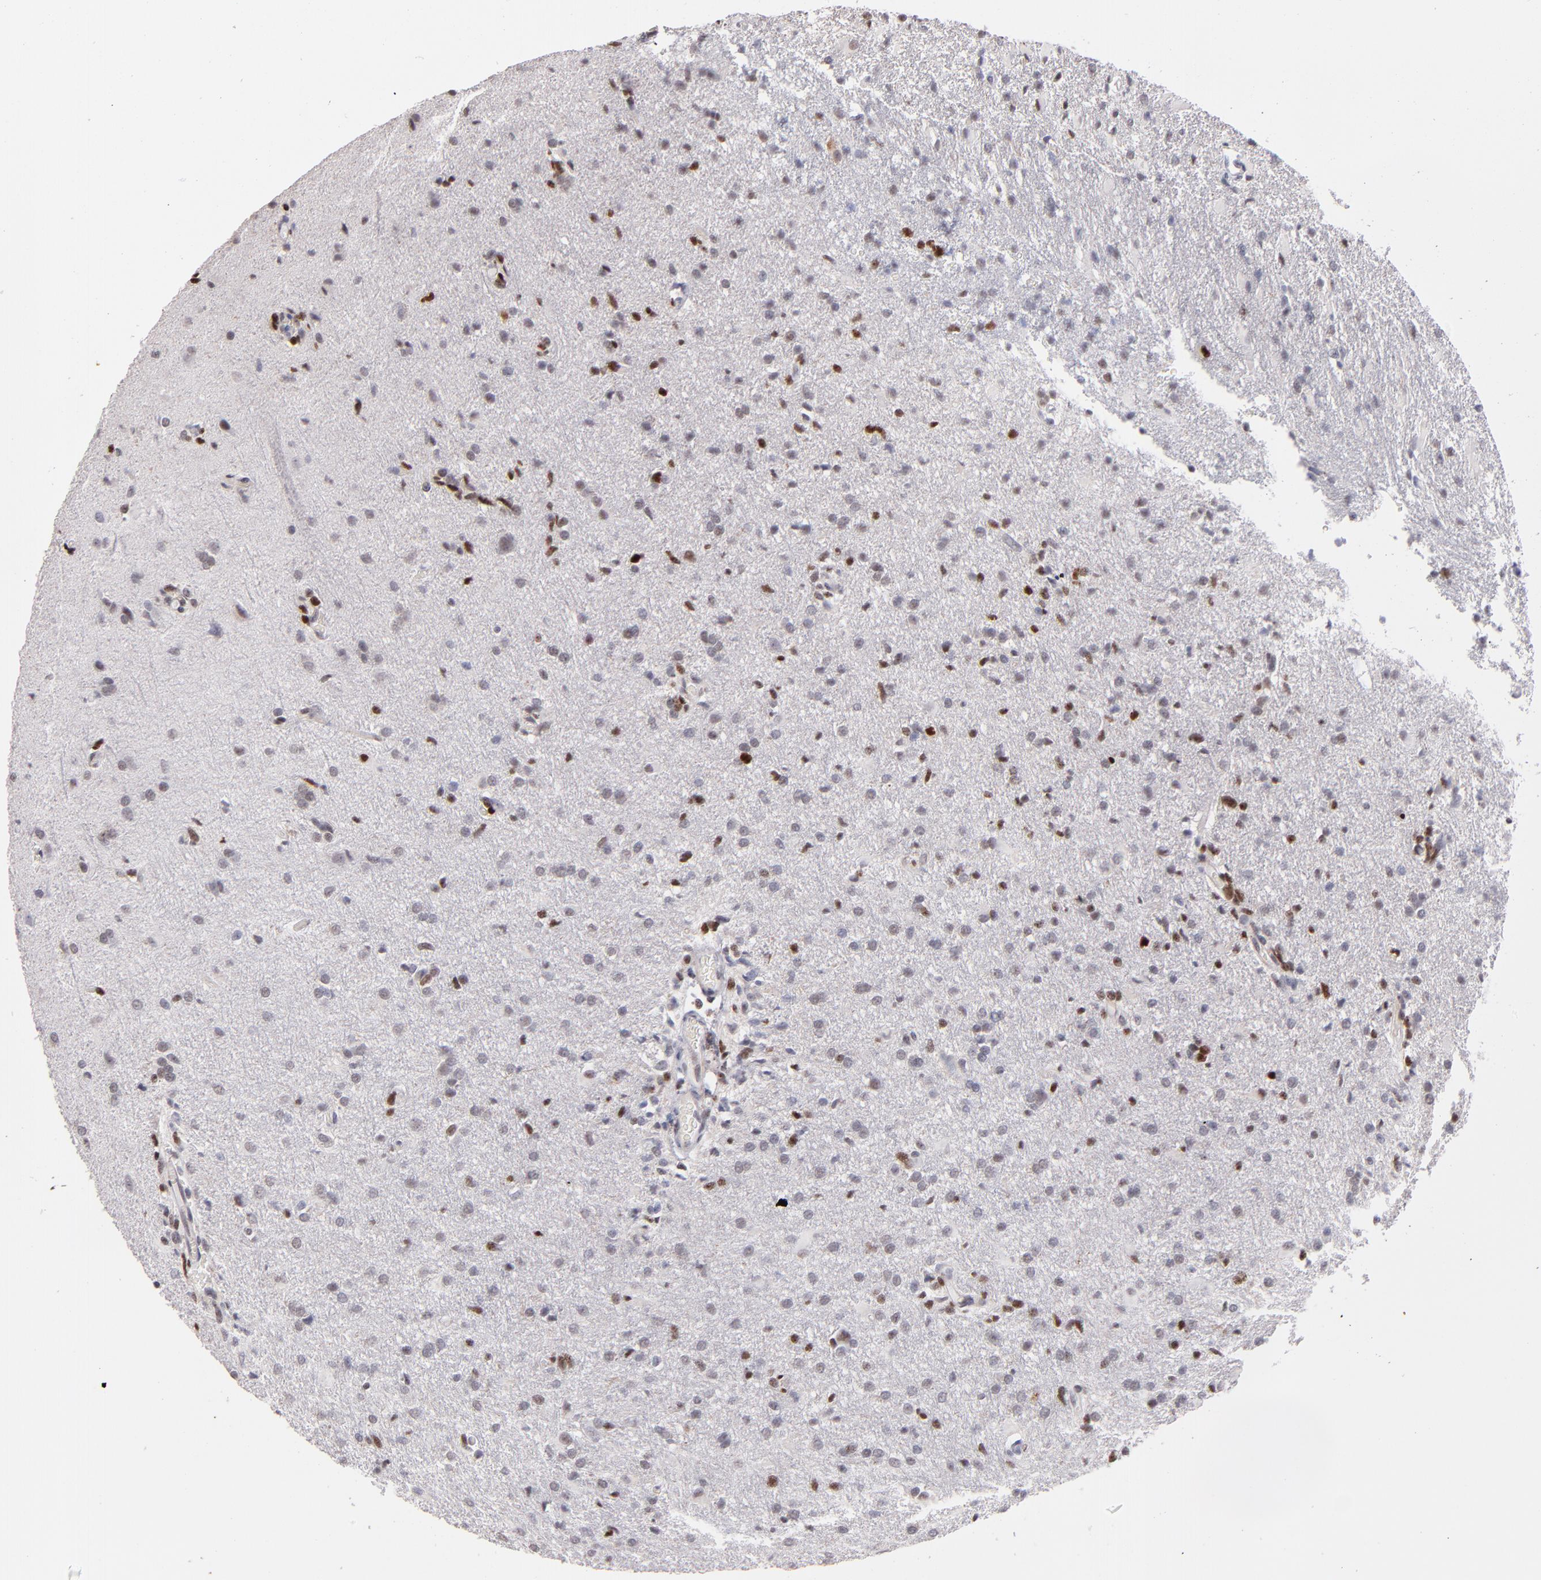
{"staining": {"intensity": "strong", "quantity": "<25%", "location": "nuclear"}, "tissue": "glioma", "cell_type": "Tumor cells", "image_type": "cancer", "snomed": [{"axis": "morphology", "description": "Glioma, malignant, High grade"}, {"axis": "topography", "description": "Brain"}], "caption": "Immunohistochemical staining of human malignant high-grade glioma reveals medium levels of strong nuclear protein positivity in about <25% of tumor cells.", "gene": "POLA1", "patient": {"sex": "male", "age": 68}}